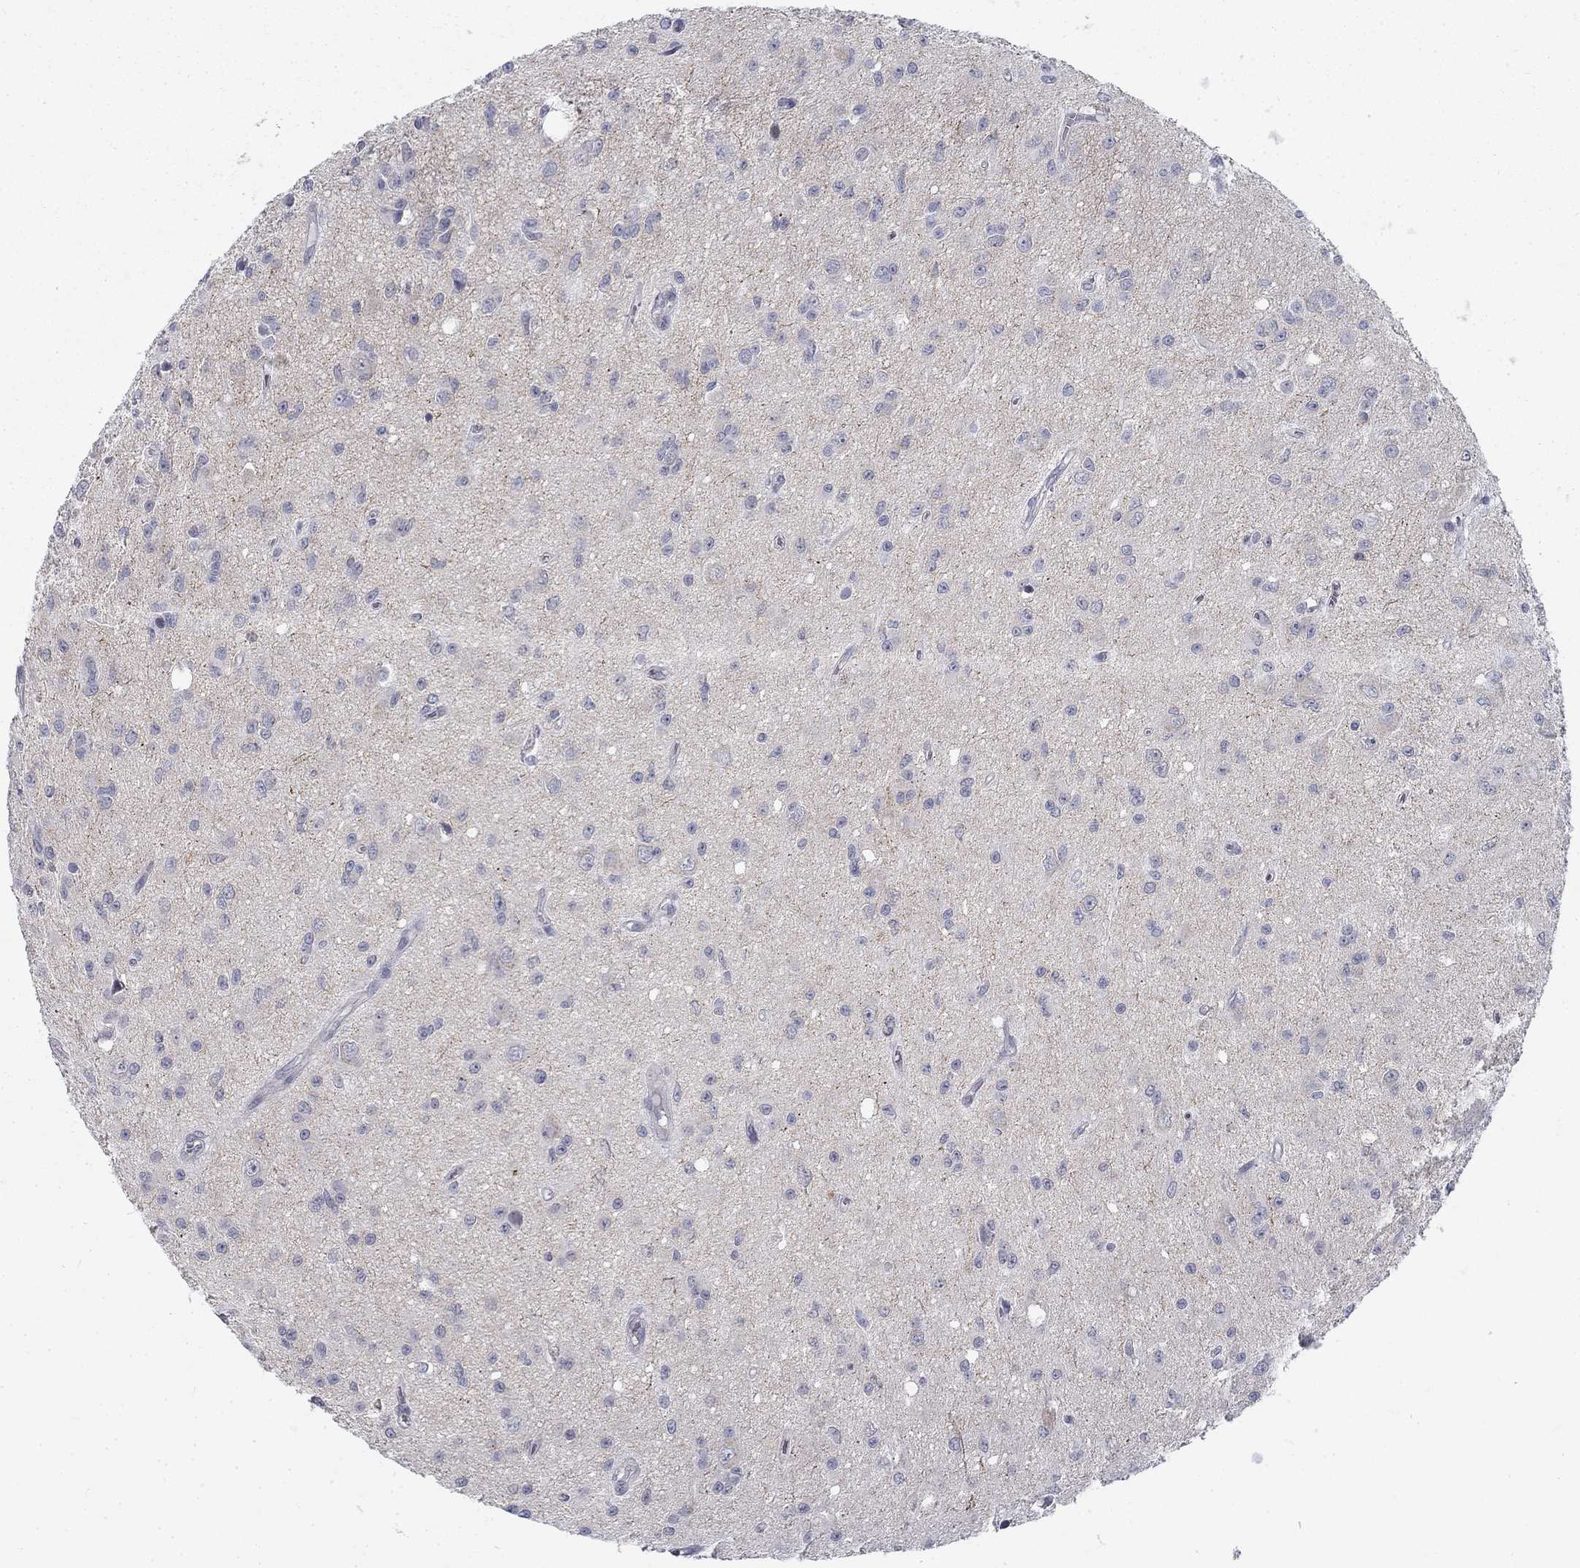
{"staining": {"intensity": "negative", "quantity": "none", "location": "none"}, "tissue": "glioma", "cell_type": "Tumor cells", "image_type": "cancer", "snomed": [{"axis": "morphology", "description": "Glioma, malignant, Low grade"}, {"axis": "topography", "description": "Brain"}], "caption": "DAB (3,3'-diaminobenzidine) immunohistochemical staining of human low-grade glioma (malignant) demonstrates no significant staining in tumor cells. (Brightfield microscopy of DAB immunohistochemistry at high magnification).", "gene": "ATP1A3", "patient": {"sex": "female", "age": 45}}